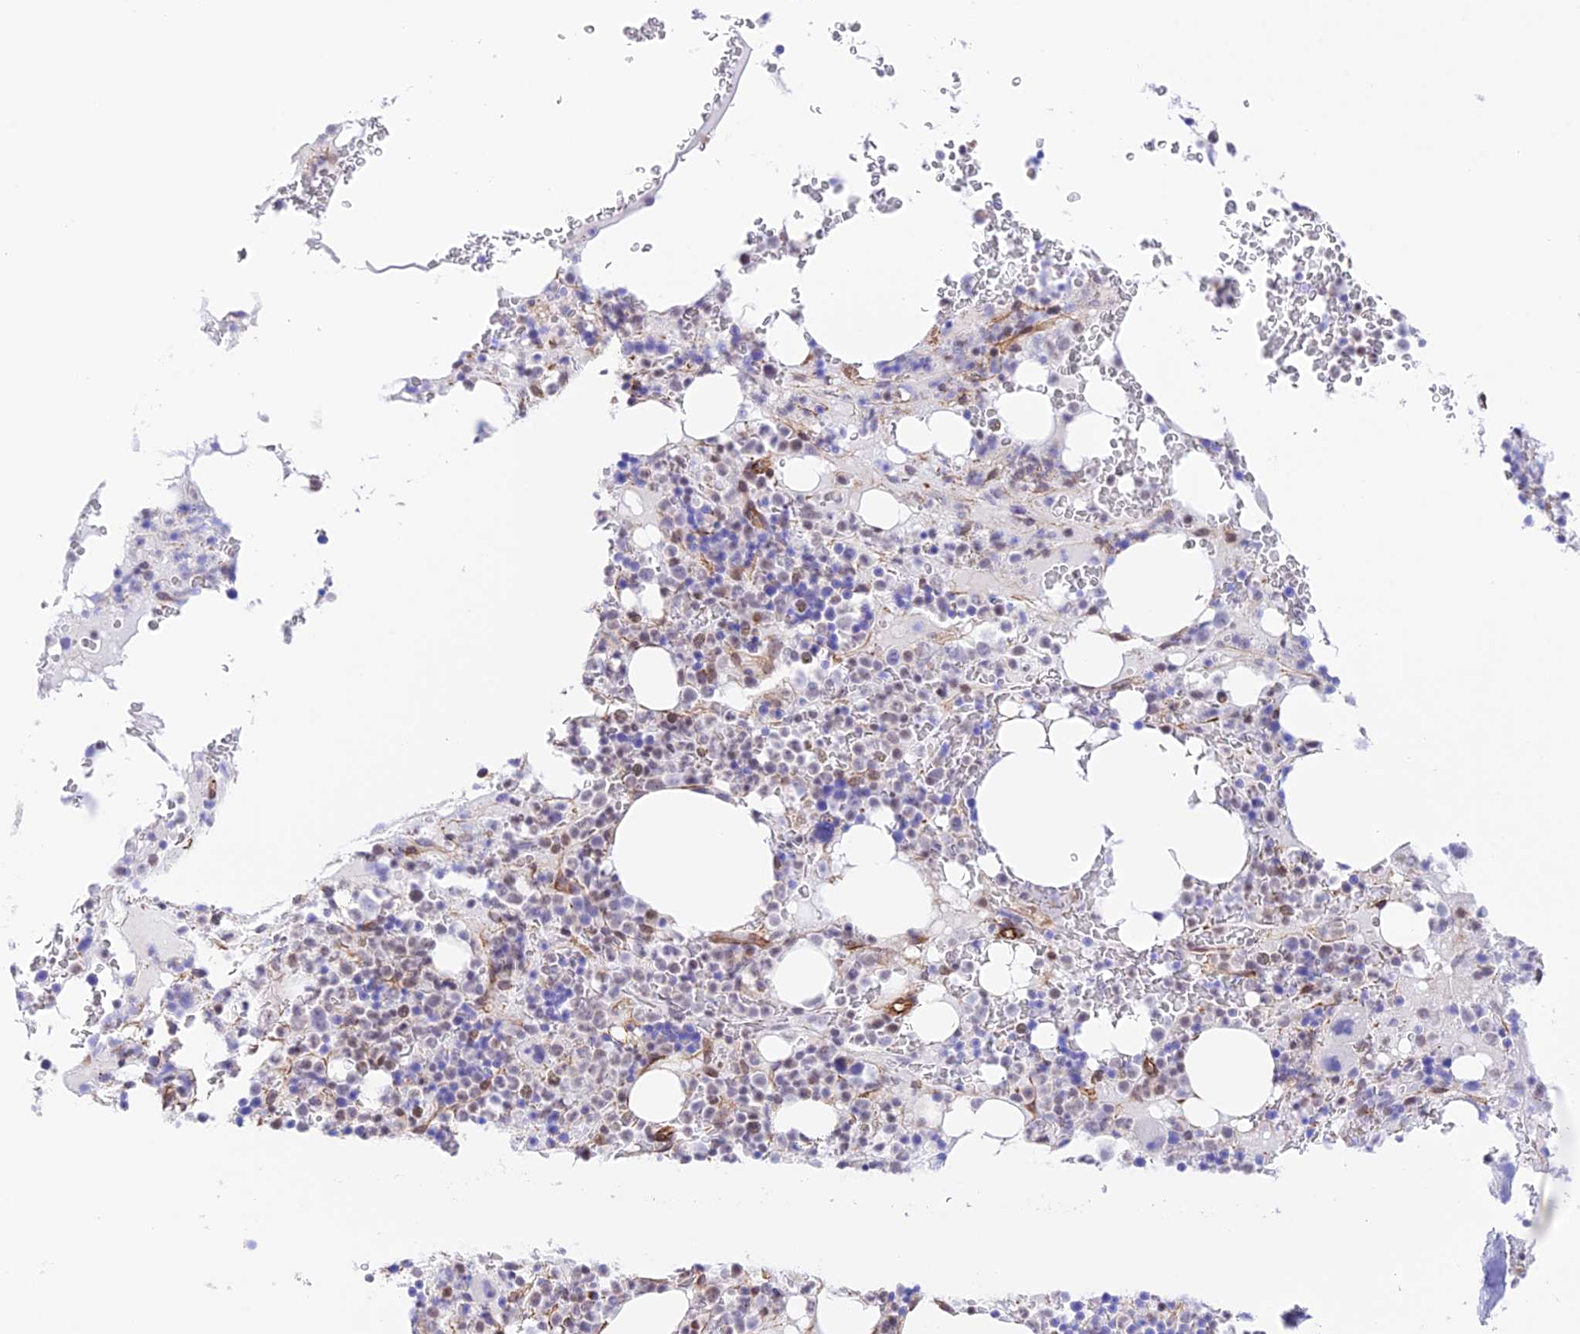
{"staining": {"intensity": "weak", "quantity": "<25%", "location": "nuclear"}, "tissue": "bone marrow", "cell_type": "Hematopoietic cells", "image_type": "normal", "snomed": [{"axis": "morphology", "description": "Normal tissue, NOS"}, {"axis": "topography", "description": "Bone marrow"}], "caption": "A high-resolution histopathology image shows immunohistochemistry staining of unremarkable bone marrow, which shows no significant expression in hematopoietic cells.", "gene": "ZNF652", "patient": {"sex": "male", "age": 58}}